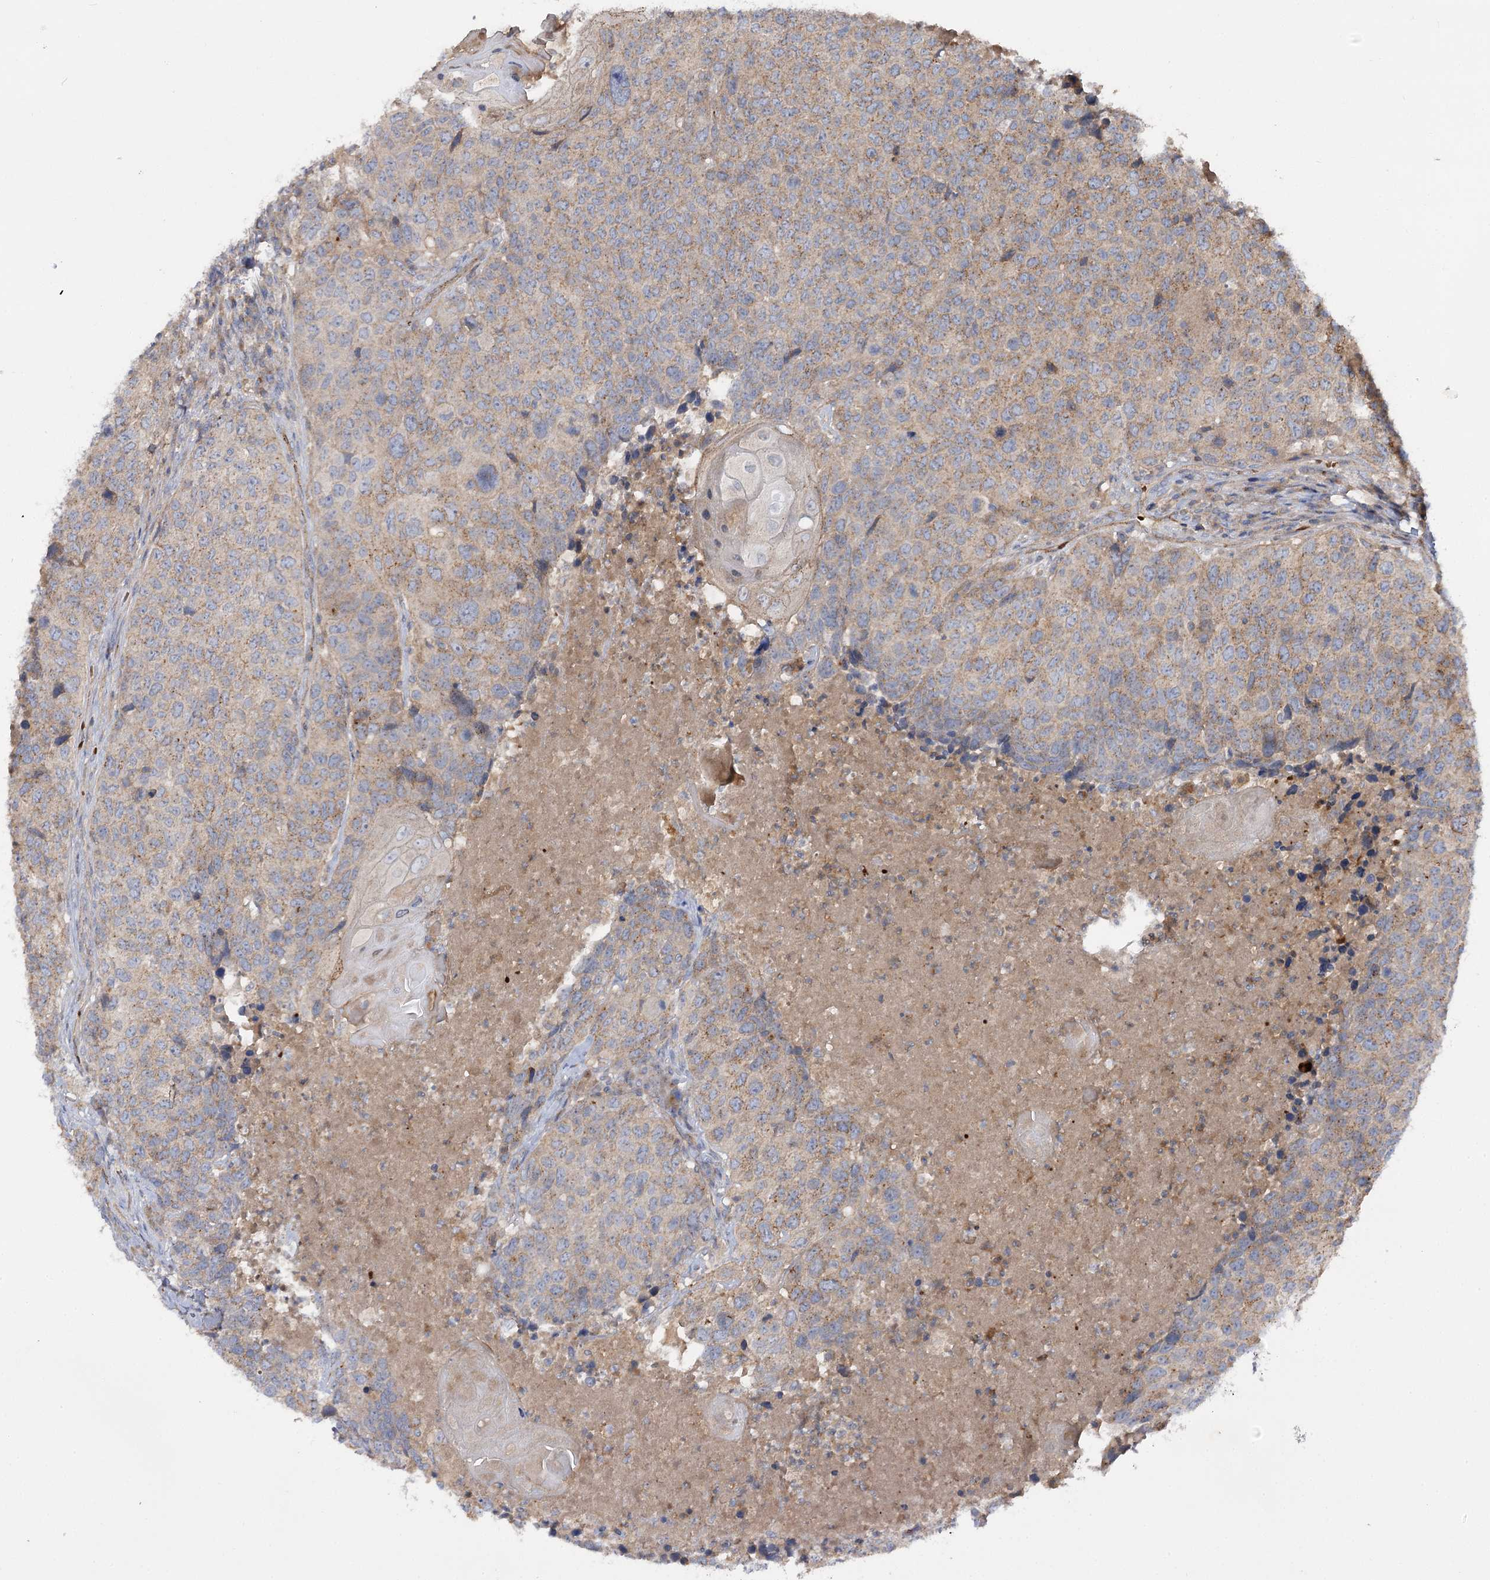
{"staining": {"intensity": "weak", "quantity": ">75%", "location": "cytoplasmic/membranous"}, "tissue": "head and neck cancer", "cell_type": "Tumor cells", "image_type": "cancer", "snomed": [{"axis": "morphology", "description": "Squamous cell carcinoma, NOS"}, {"axis": "topography", "description": "Head-Neck"}], "caption": "Tumor cells display low levels of weak cytoplasmic/membranous expression in about >75% of cells in human squamous cell carcinoma (head and neck).", "gene": "KIAA0825", "patient": {"sex": "male", "age": 66}}